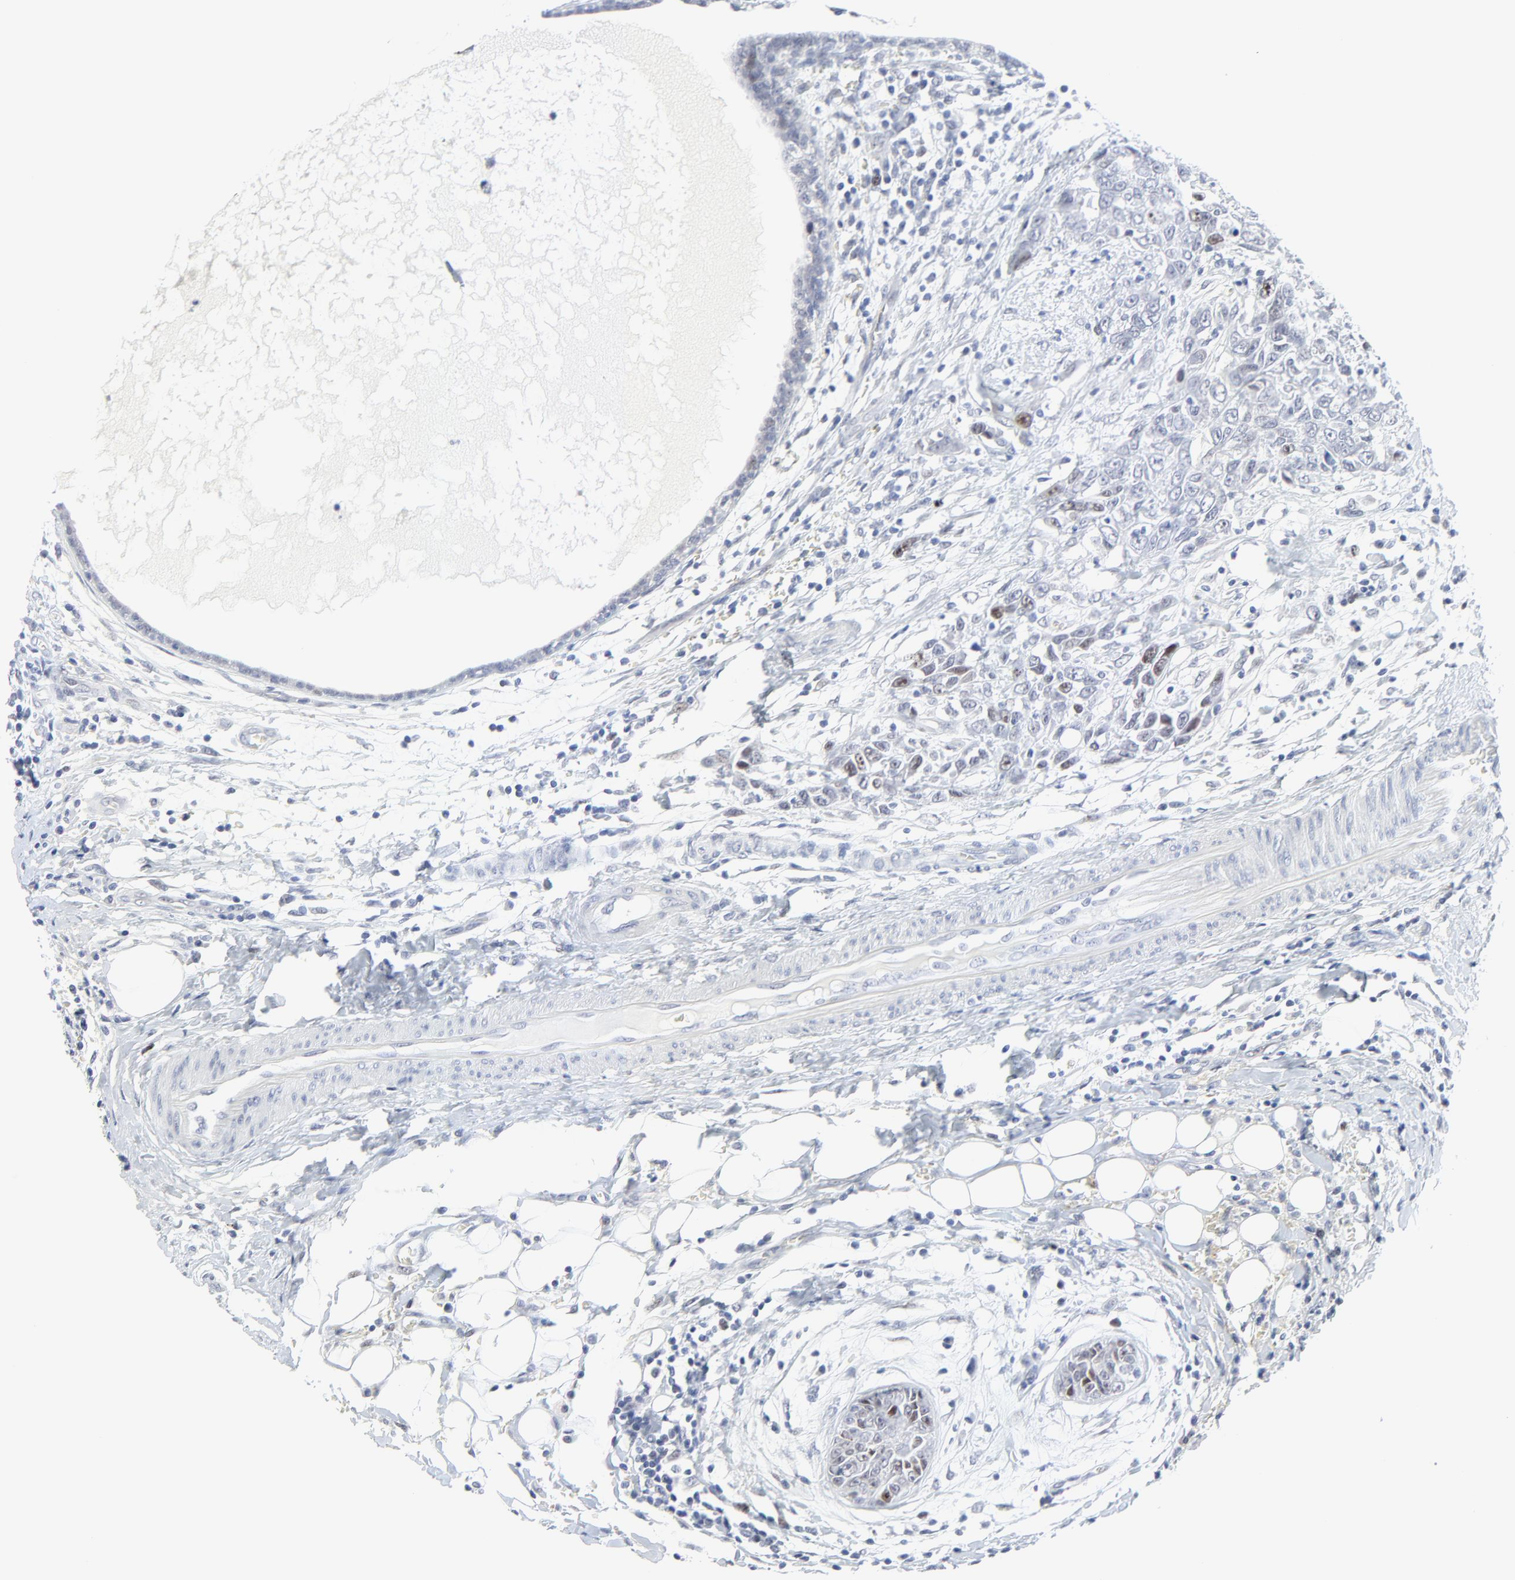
{"staining": {"intensity": "moderate", "quantity": "<25%", "location": "nuclear"}, "tissue": "breast cancer", "cell_type": "Tumor cells", "image_type": "cancer", "snomed": [{"axis": "morphology", "description": "Duct carcinoma"}, {"axis": "topography", "description": "Breast"}], "caption": "Infiltrating ductal carcinoma (breast) stained with a brown dye exhibits moderate nuclear positive staining in about <25% of tumor cells.", "gene": "ZNF589", "patient": {"sex": "female", "age": 50}}